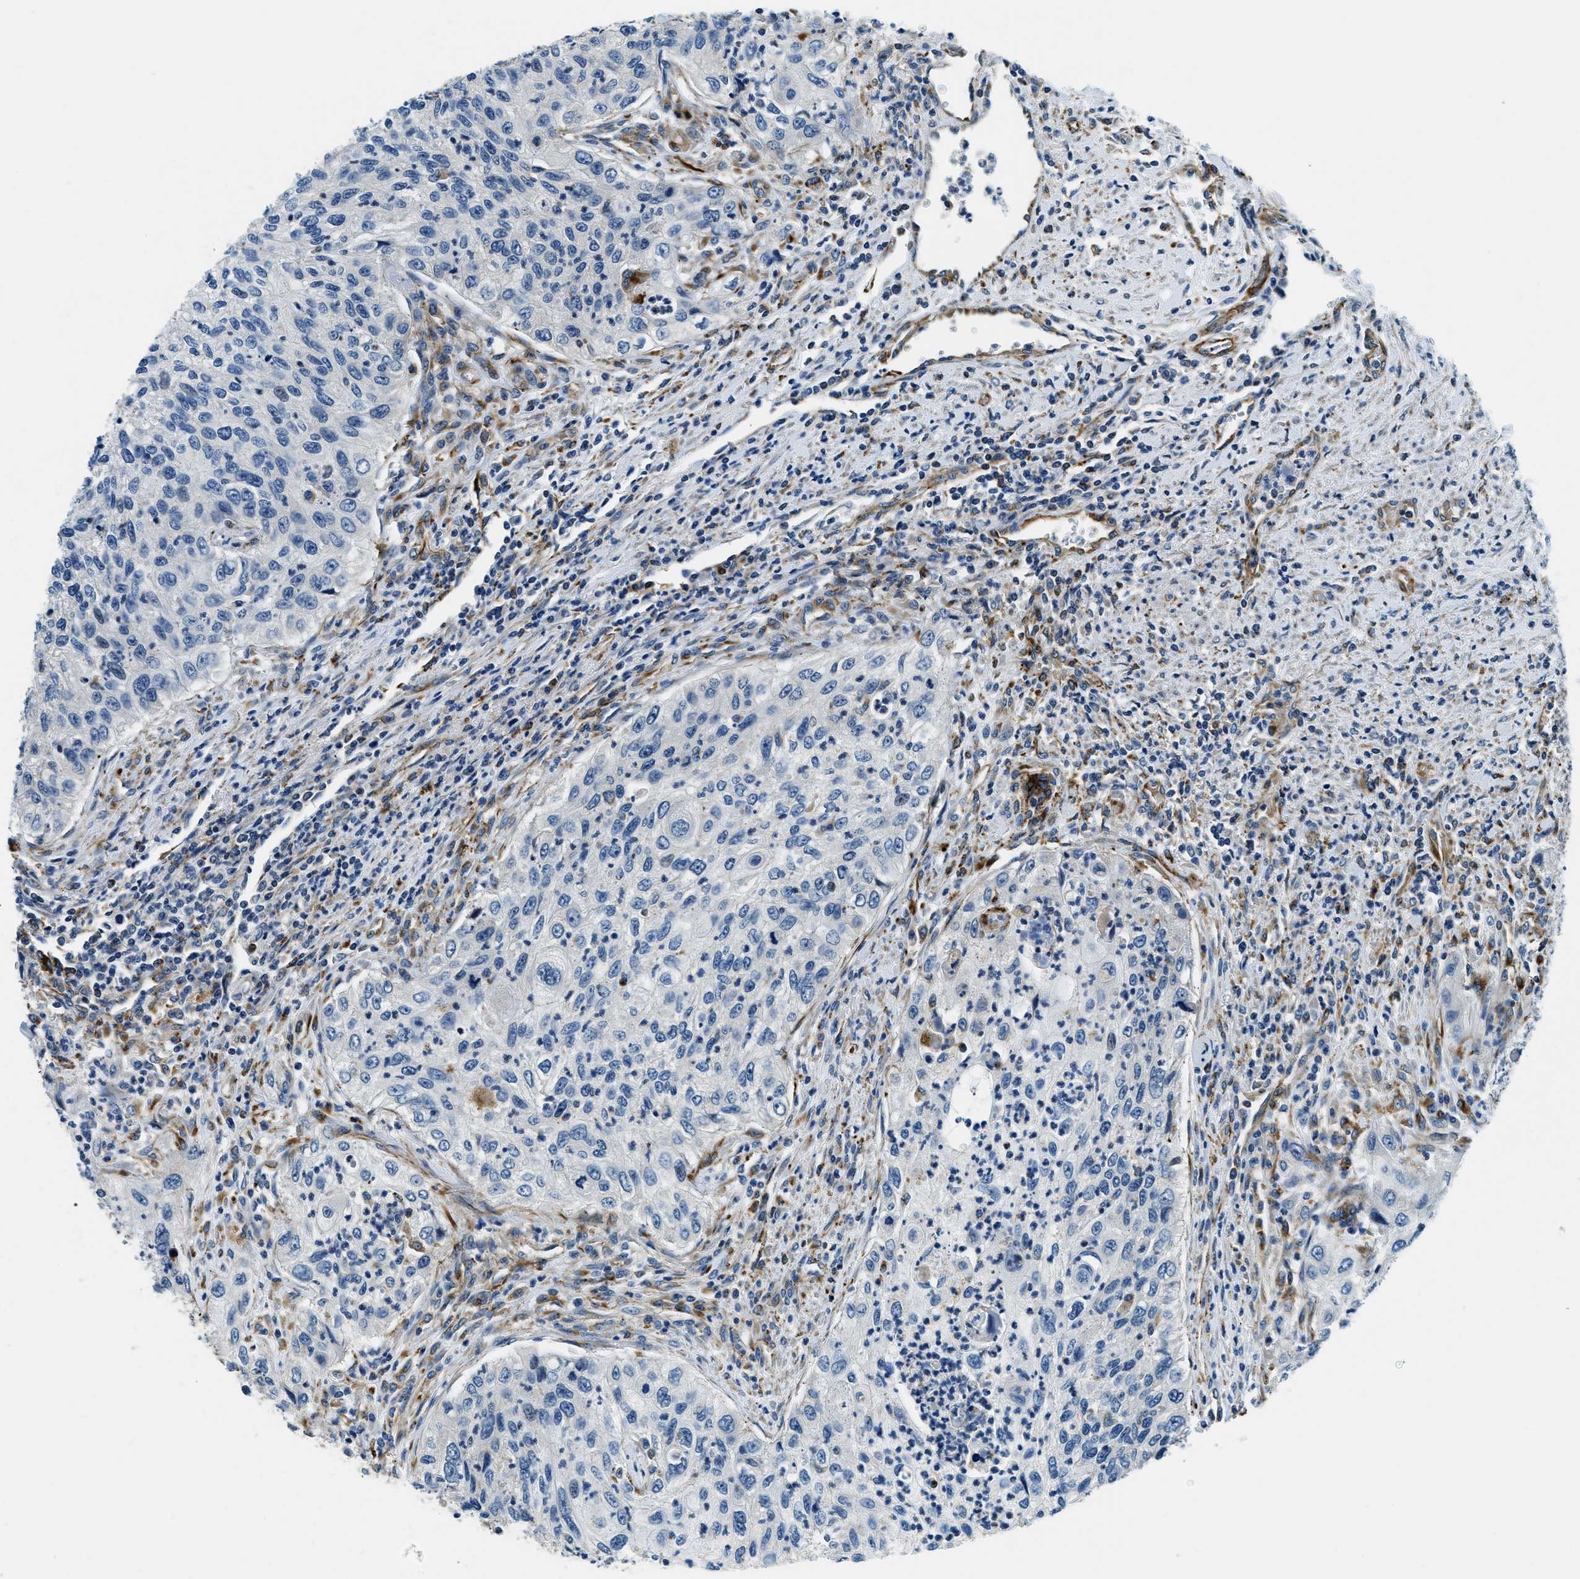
{"staining": {"intensity": "negative", "quantity": "none", "location": "none"}, "tissue": "urothelial cancer", "cell_type": "Tumor cells", "image_type": "cancer", "snomed": [{"axis": "morphology", "description": "Urothelial carcinoma, High grade"}, {"axis": "topography", "description": "Urinary bladder"}], "caption": "An immunohistochemistry photomicrograph of urothelial carcinoma (high-grade) is shown. There is no staining in tumor cells of urothelial carcinoma (high-grade).", "gene": "GNS", "patient": {"sex": "female", "age": 60}}